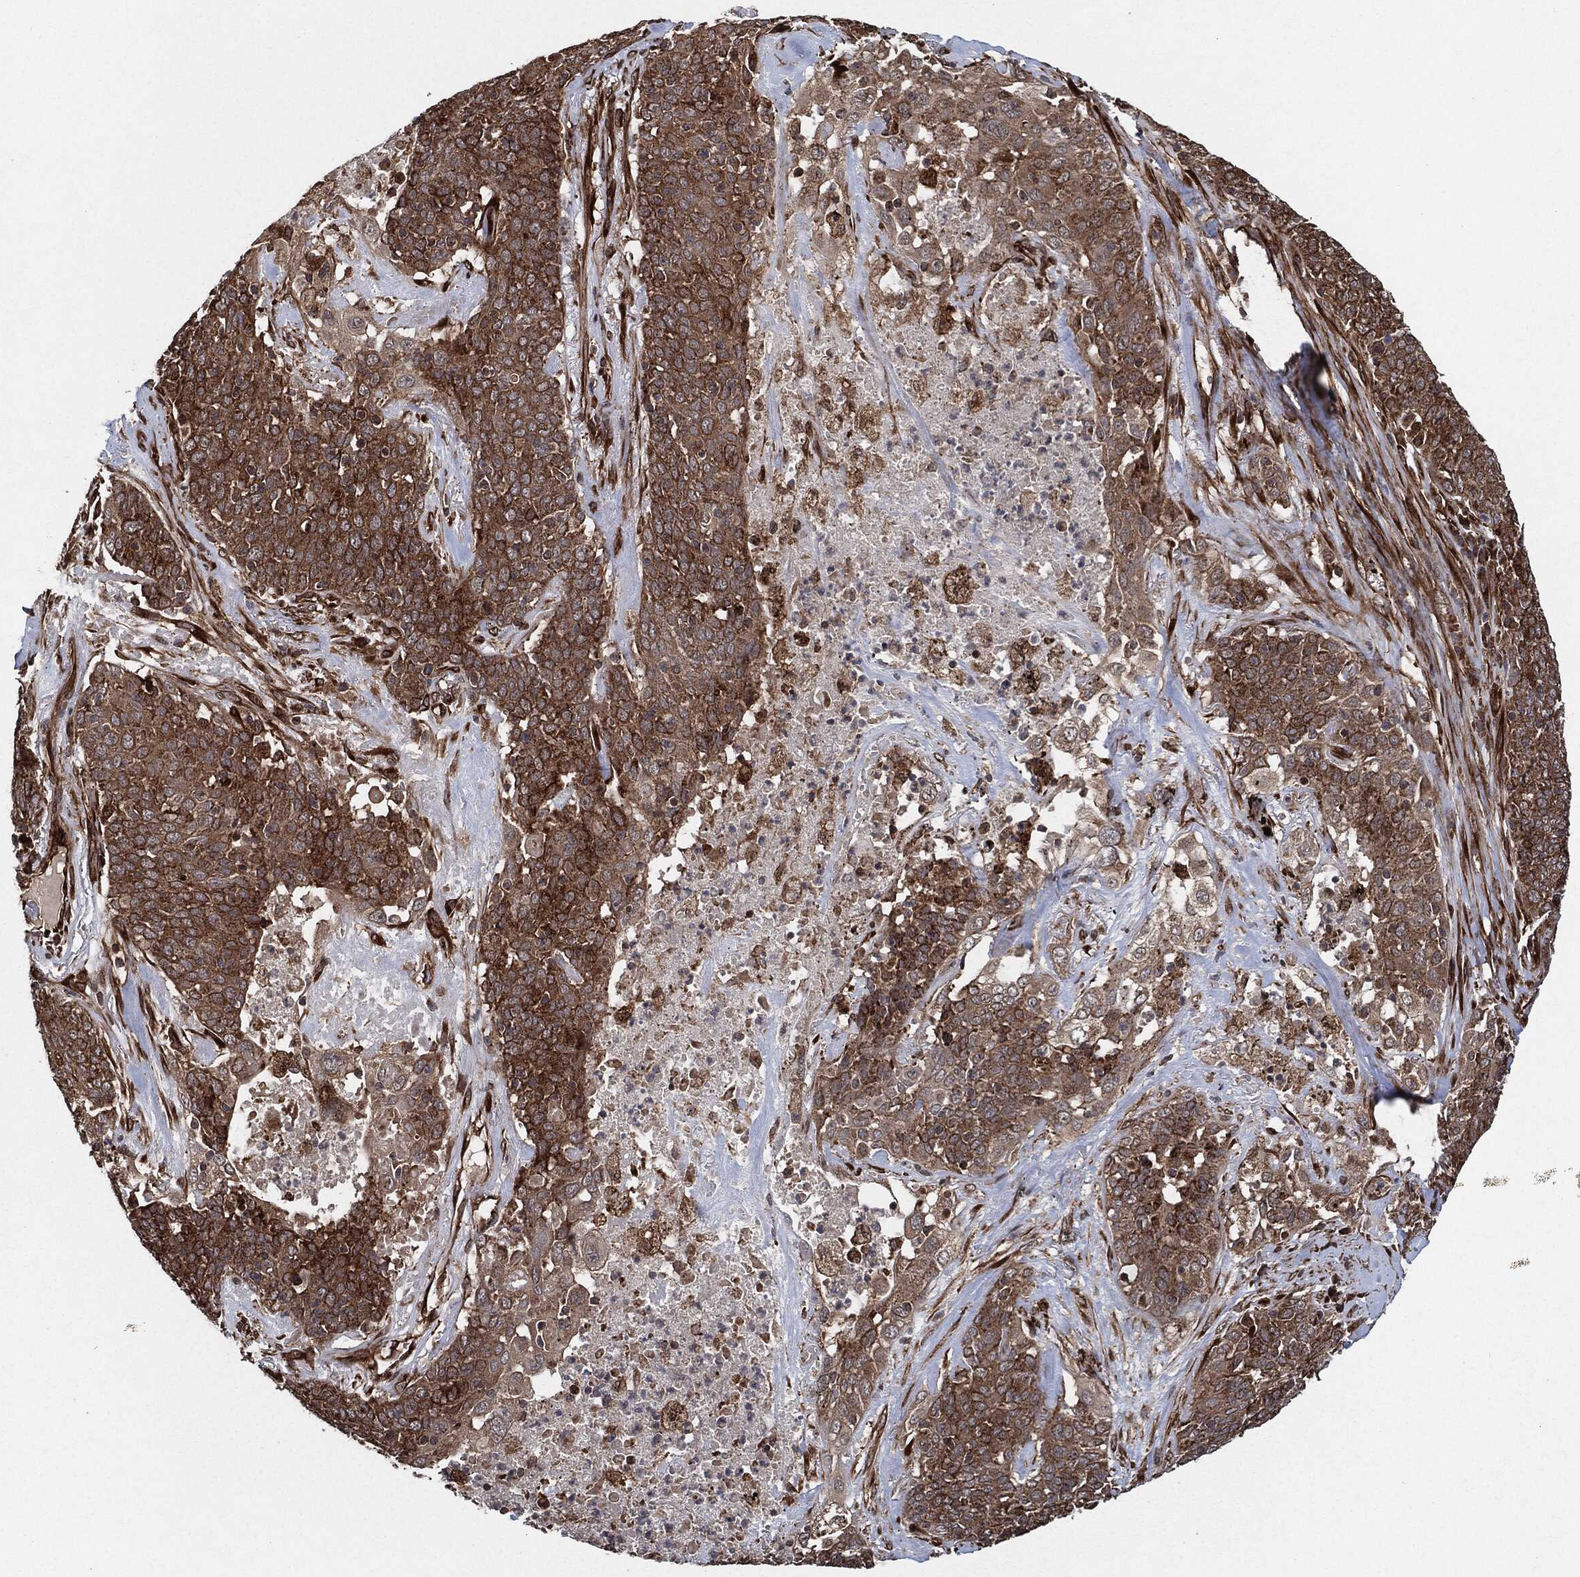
{"staining": {"intensity": "weak", "quantity": ">75%", "location": "cytoplasmic/membranous"}, "tissue": "lung cancer", "cell_type": "Tumor cells", "image_type": "cancer", "snomed": [{"axis": "morphology", "description": "Squamous cell carcinoma, NOS"}, {"axis": "topography", "description": "Lung"}], "caption": "There is low levels of weak cytoplasmic/membranous staining in tumor cells of lung cancer, as demonstrated by immunohistochemical staining (brown color).", "gene": "BCAR1", "patient": {"sex": "male", "age": 82}}